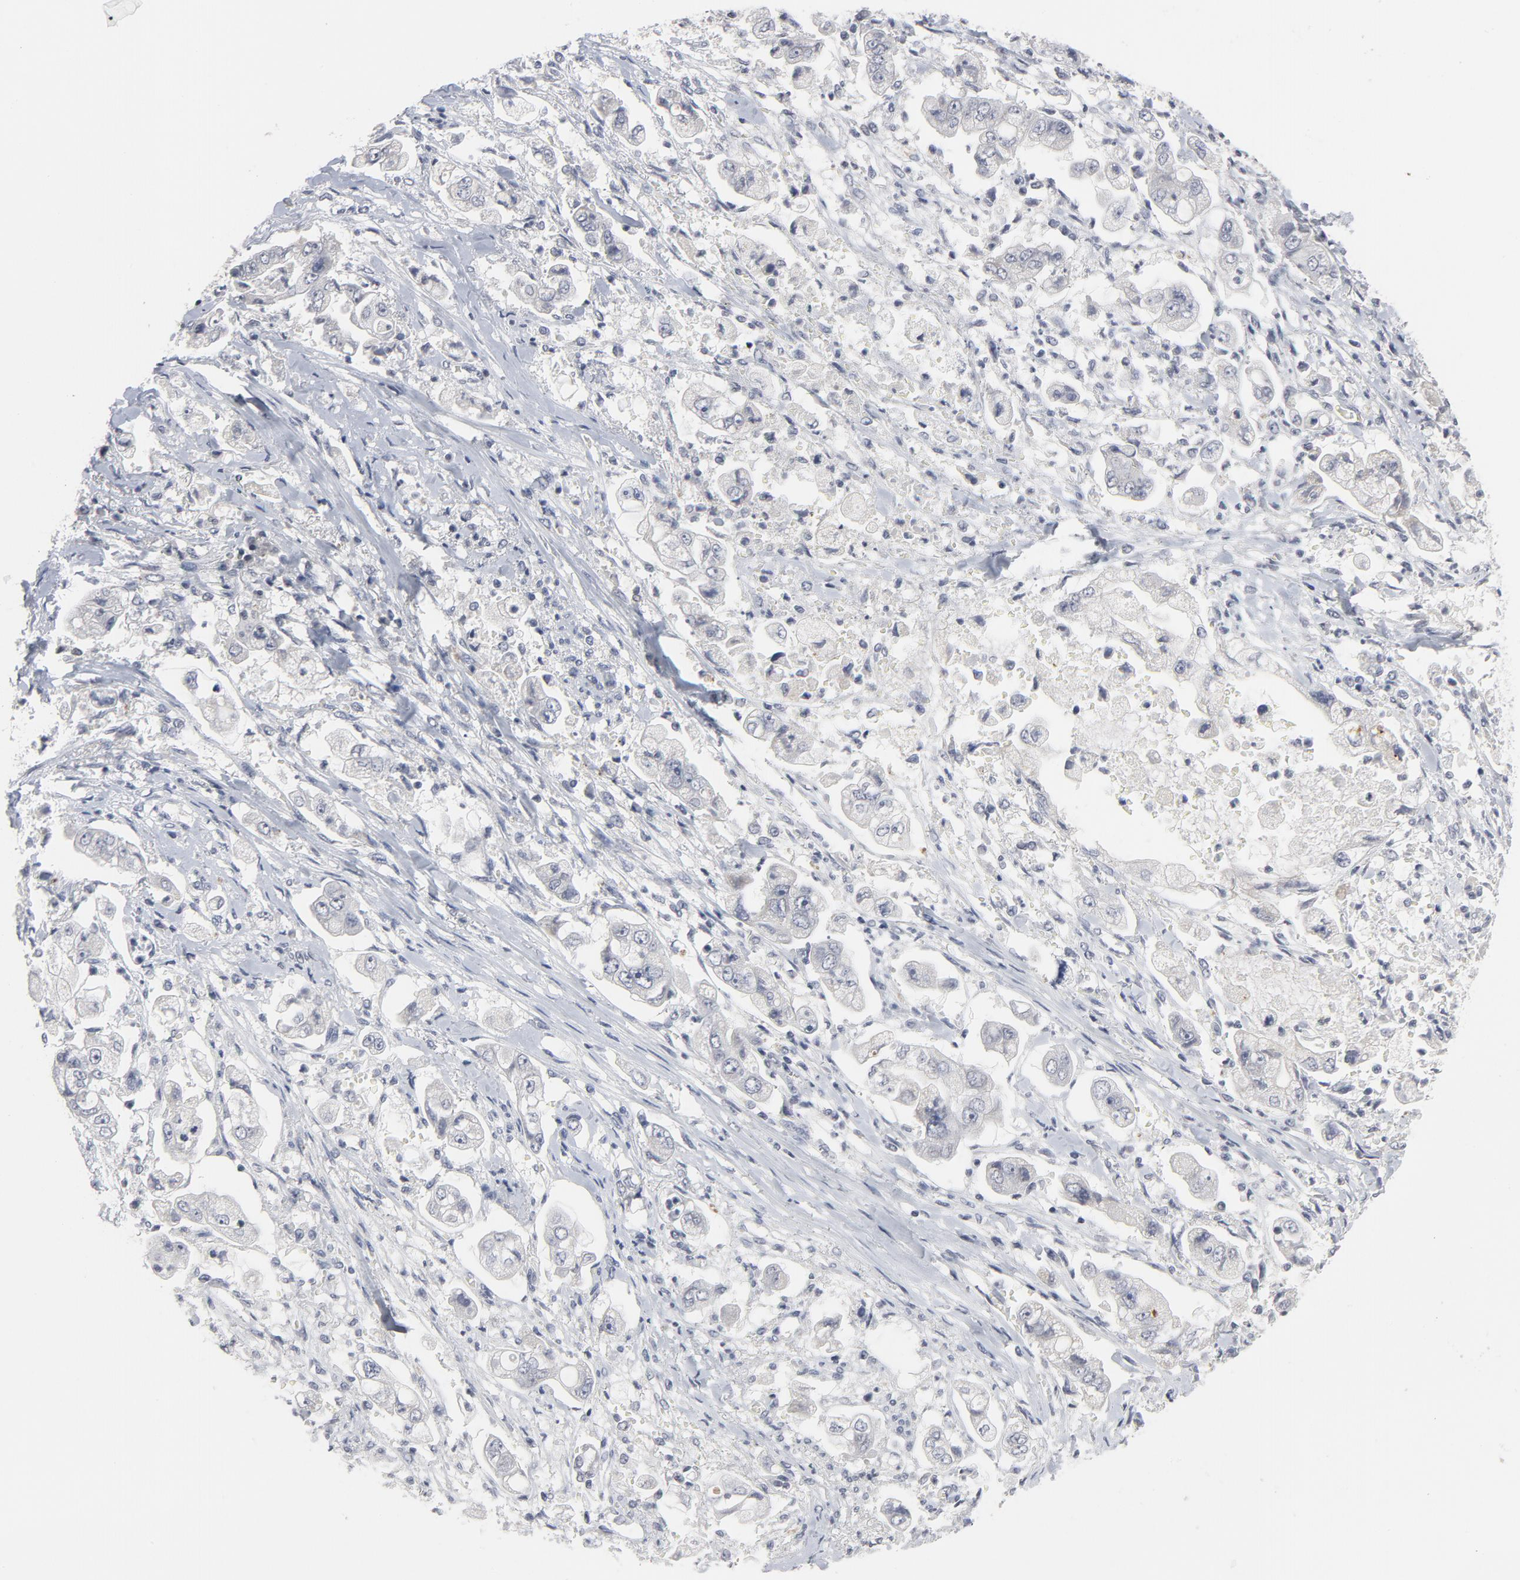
{"staining": {"intensity": "negative", "quantity": "none", "location": "none"}, "tissue": "stomach cancer", "cell_type": "Tumor cells", "image_type": "cancer", "snomed": [{"axis": "morphology", "description": "Adenocarcinoma, NOS"}, {"axis": "topography", "description": "Stomach"}], "caption": "Stomach cancer stained for a protein using IHC shows no positivity tumor cells.", "gene": "GABPA", "patient": {"sex": "male", "age": 62}}